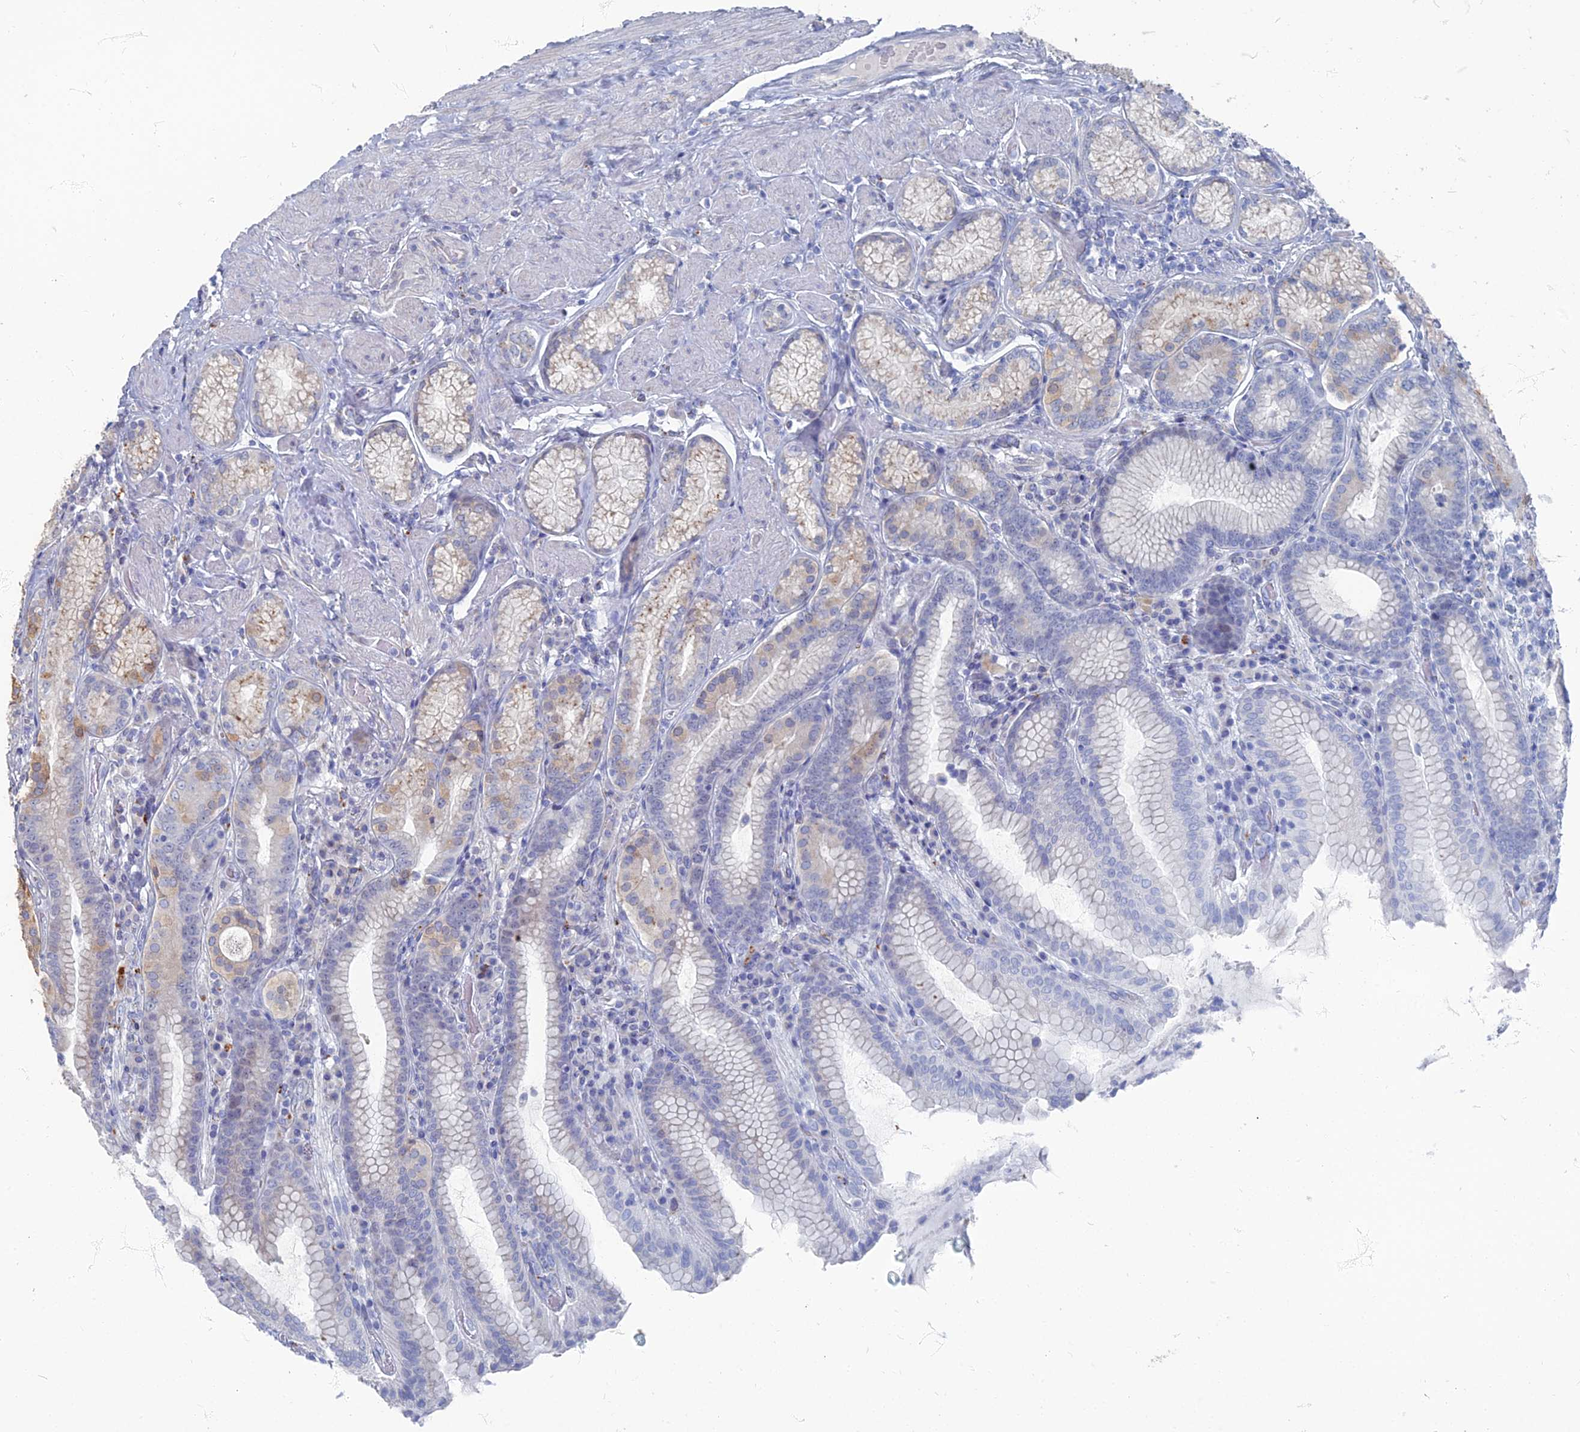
{"staining": {"intensity": "weak", "quantity": "<25%", "location": "cytoplasmic/membranous"}, "tissue": "stomach", "cell_type": "Glandular cells", "image_type": "normal", "snomed": [{"axis": "morphology", "description": "Normal tissue, NOS"}, {"axis": "topography", "description": "Stomach, upper"}, {"axis": "topography", "description": "Stomach, lower"}], "caption": "Immunohistochemistry (IHC) histopathology image of benign stomach: human stomach stained with DAB exhibits no significant protein expression in glandular cells.", "gene": "TMEM128", "patient": {"sex": "female", "age": 76}}